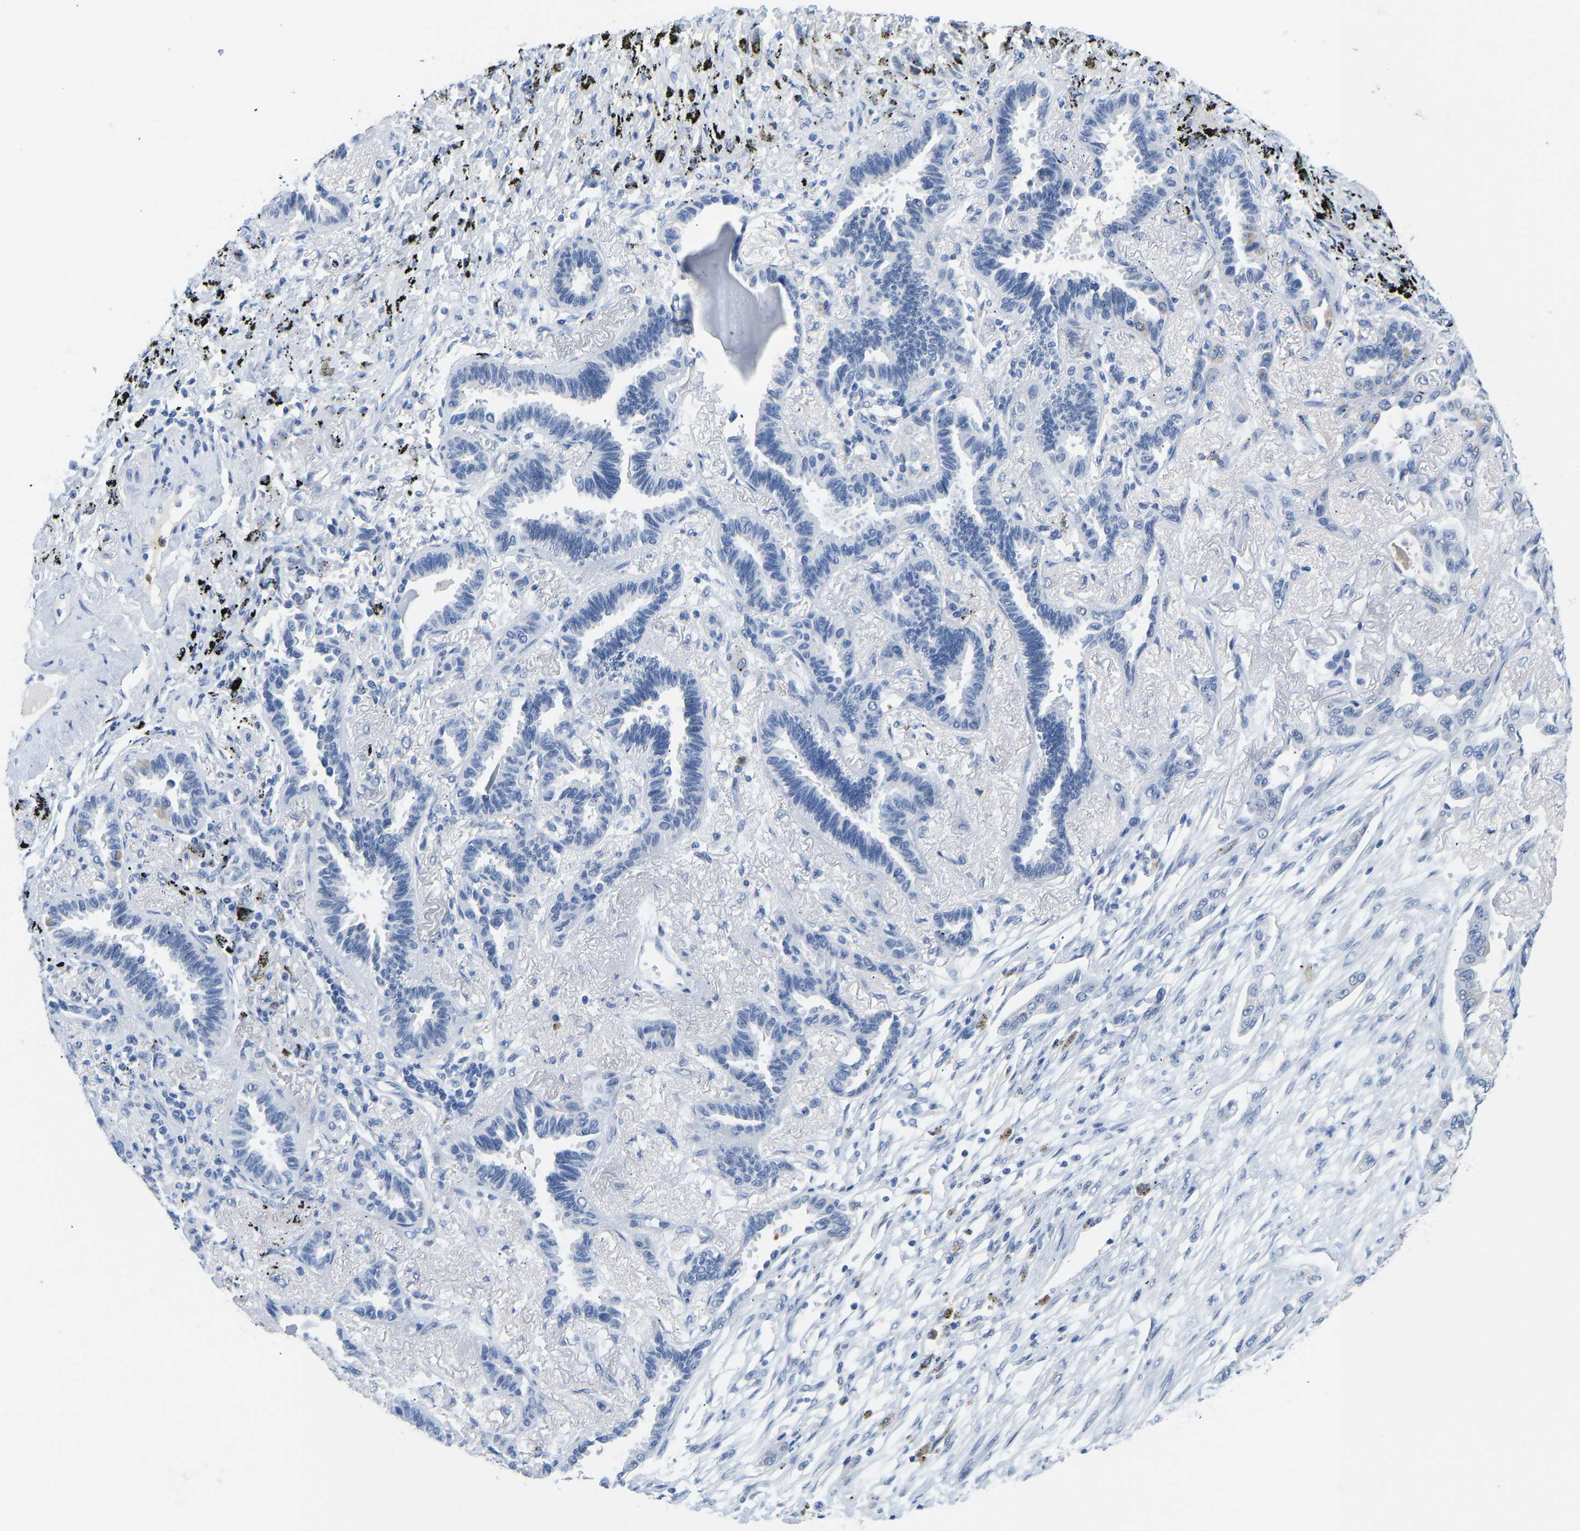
{"staining": {"intensity": "negative", "quantity": "none", "location": "none"}, "tissue": "lung cancer", "cell_type": "Tumor cells", "image_type": "cancer", "snomed": [{"axis": "morphology", "description": "Adenocarcinoma, NOS"}, {"axis": "topography", "description": "Lung"}], "caption": "Human lung adenocarcinoma stained for a protein using immunohistochemistry (IHC) displays no positivity in tumor cells.", "gene": "TXNDC2", "patient": {"sex": "male", "age": 59}}